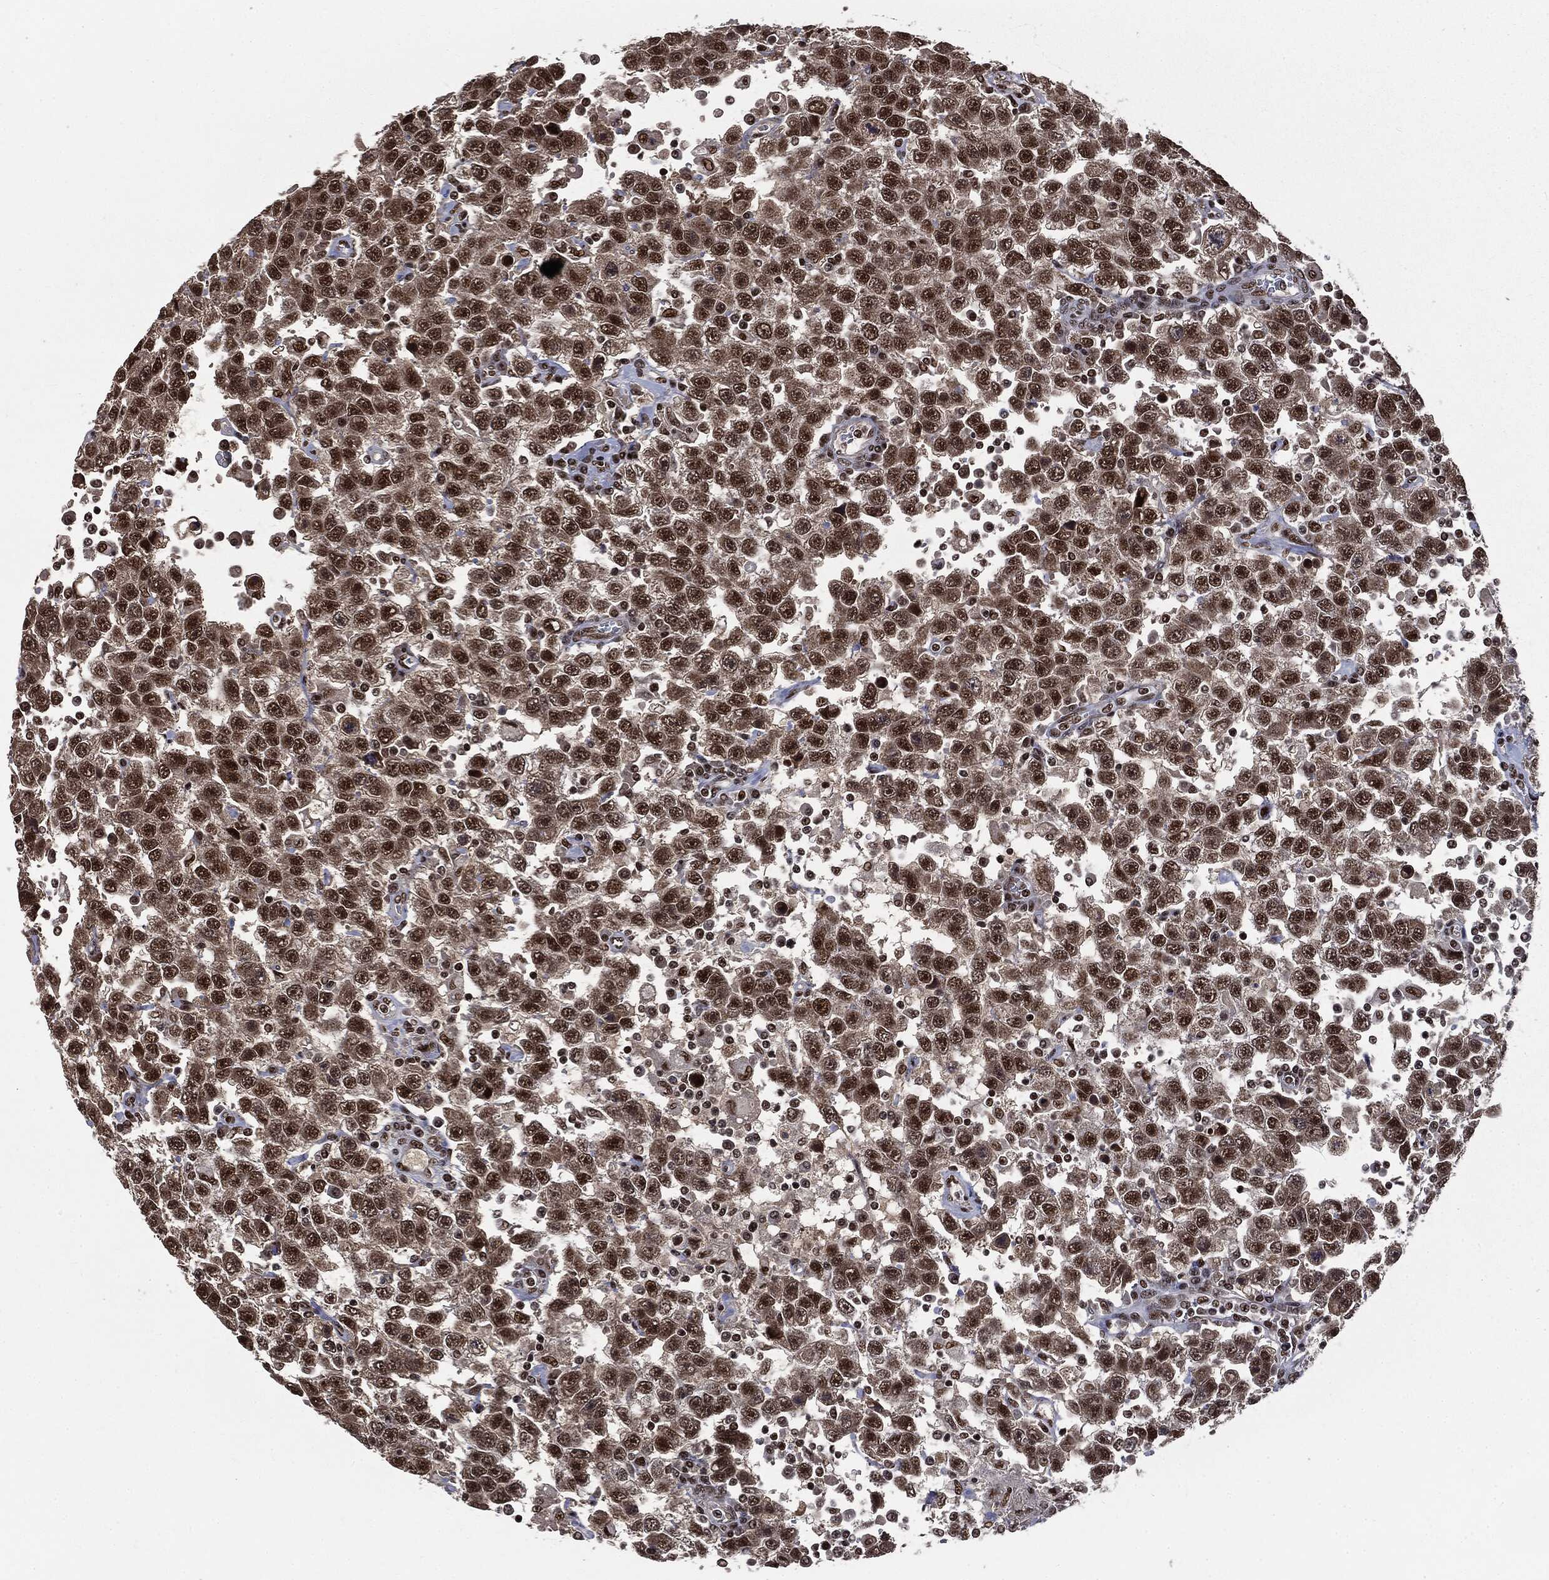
{"staining": {"intensity": "moderate", "quantity": ">75%", "location": "nuclear"}, "tissue": "testis cancer", "cell_type": "Tumor cells", "image_type": "cancer", "snomed": [{"axis": "morphology", "description": "Seminoma, NOS"}, {"axis": "topography", "description": "Testis"}], "caption": "Immunohistochemical staining of testis cancer (seminoma) exhibits medium levels of moderate nuclear expression in about >75% of tumor cells.", "gene": "DPH2", "patient": {"sex": "male", "age": 41}}